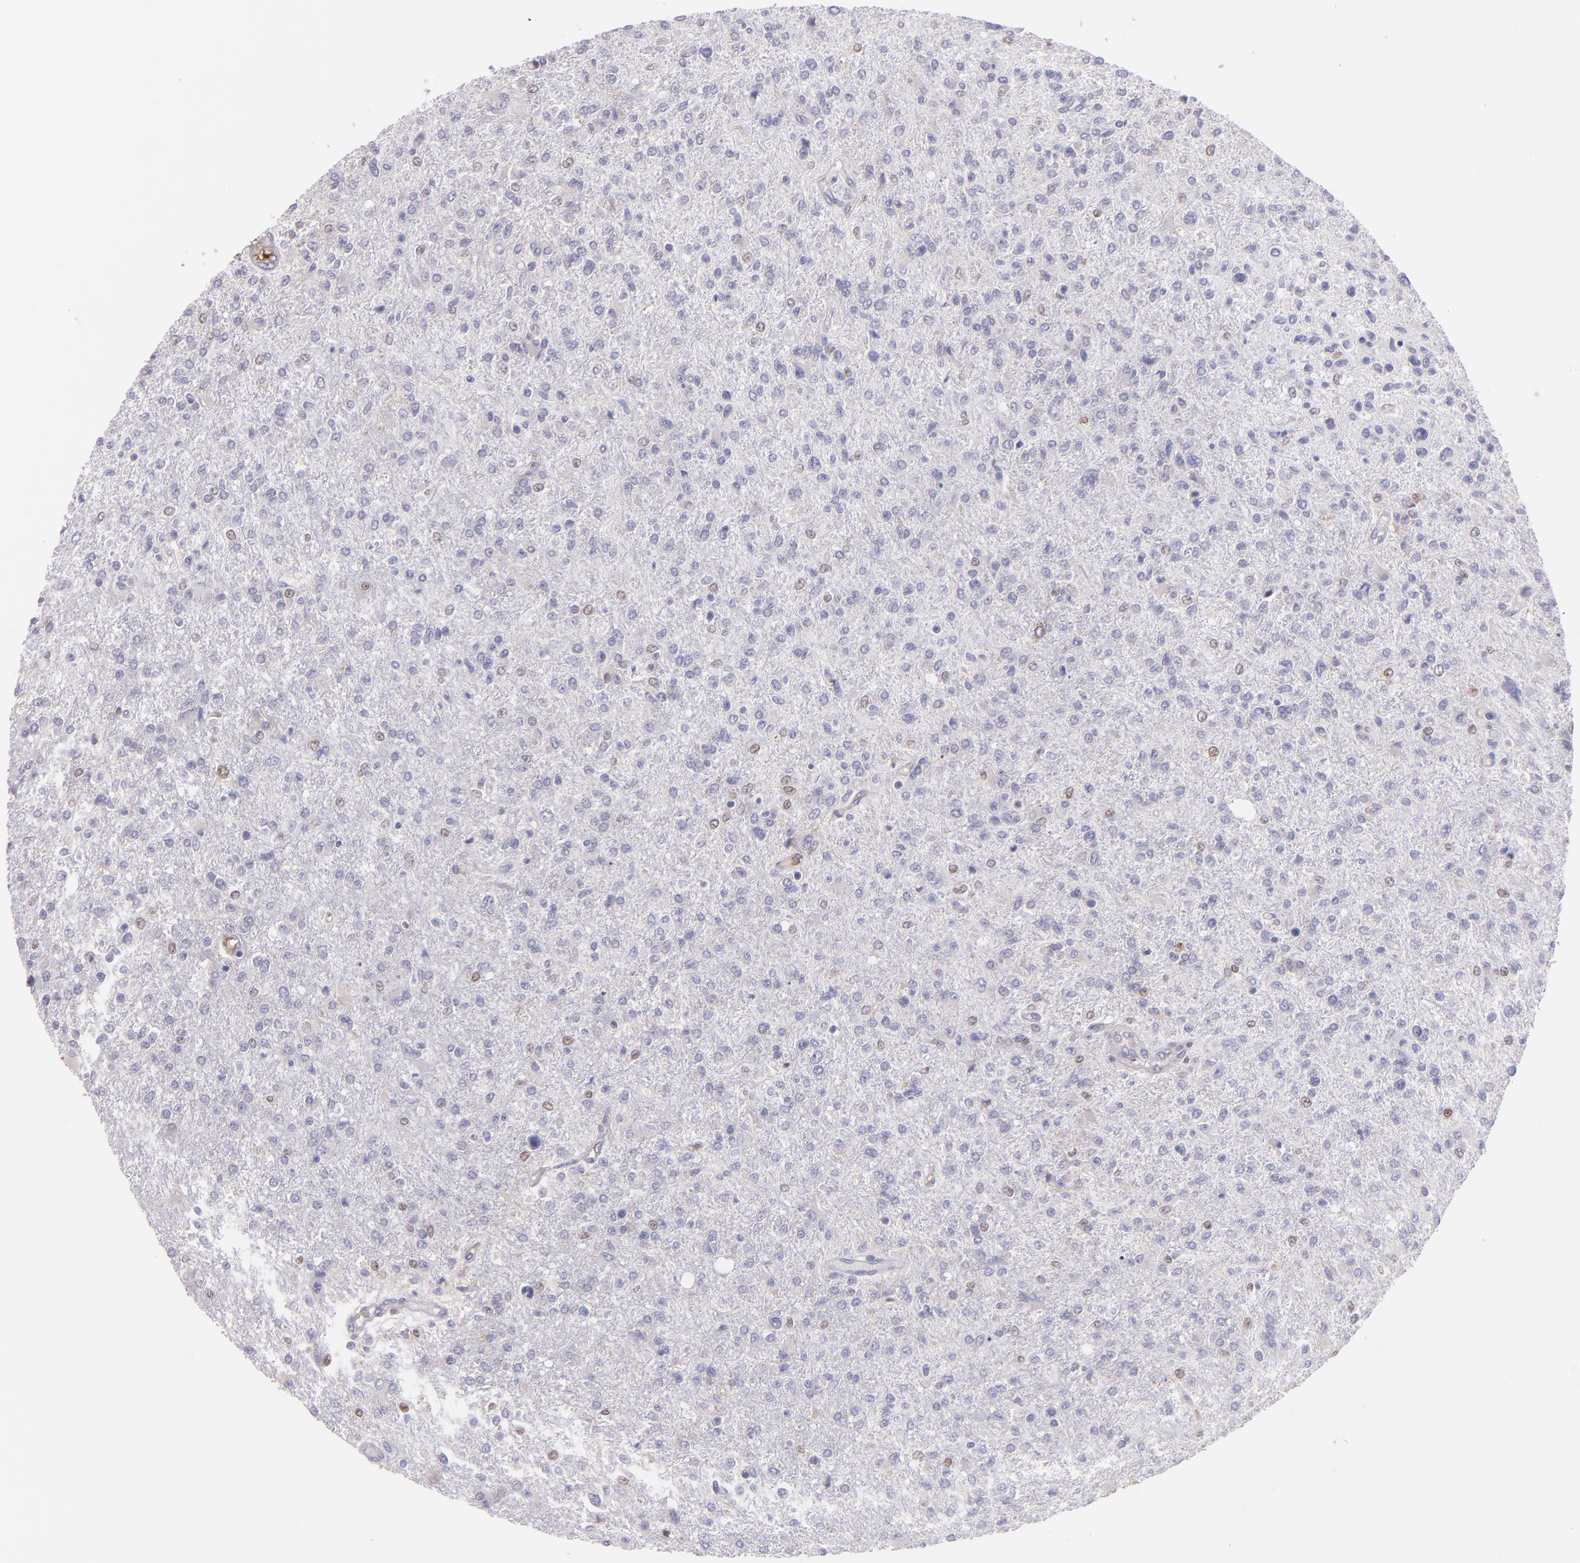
{"staining": {"intensity": "weak", "quantity": "<25%", "location": "nuclear"}, "tissue": "glioma", "cell_type": "Tumor cells", "image_type": "cancer", "snomed": [{"axis": "morphology", "description": "Glioma, malignant, High grade"}, {"axis": "topography", "description": "Cerebral cortex"}], "caption": "Immunohistochemistry (IHC) histopathology image of human glioma stained for a protein (brown), which demonstrates no positivity in tumor cells.", "gene": "IRF8", "patient": {"sex": "male", "age": 76}}